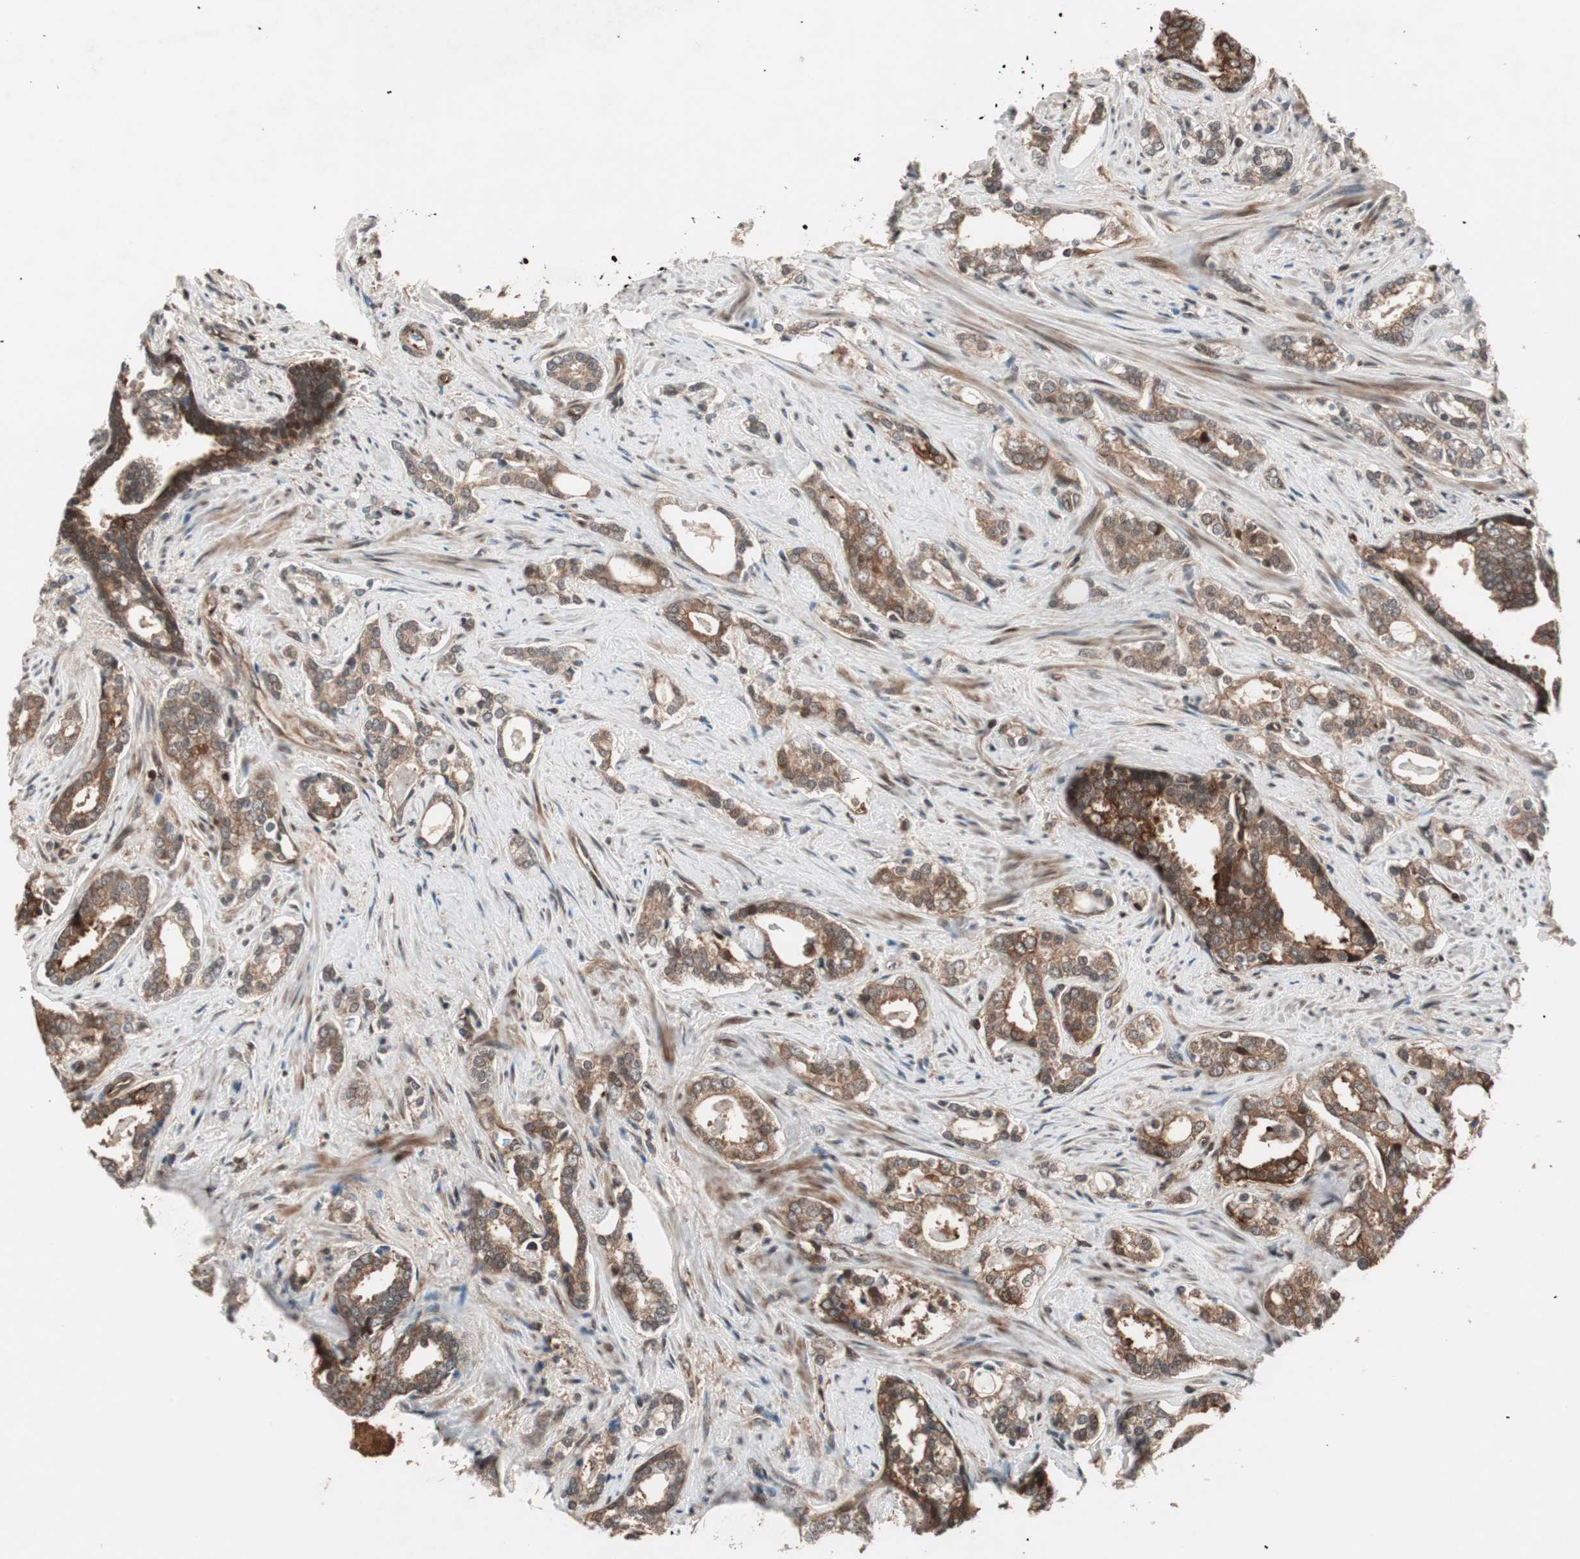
{"staining": {"intensity": "moderate", "quantity": ">75%", "location": "cytoplasmic/membranous"}, "tissue": "prostate cancer", "cell_type": "Tumor cells", "image_type": "cancer", "snomed": [{"axis": "morphology", "description": "Adenocarcinoma, High grade"}, {"axis": "topography", "description": "Prostate"}], "caption": "Moderate cytoplasmic/membranous staining for a protein is seen in approximately >75% of tumor cells of prostate cancer using immunohistochemistry.", "gene": "PRKG2", "patient": {"sex": "male", "age": 67}}